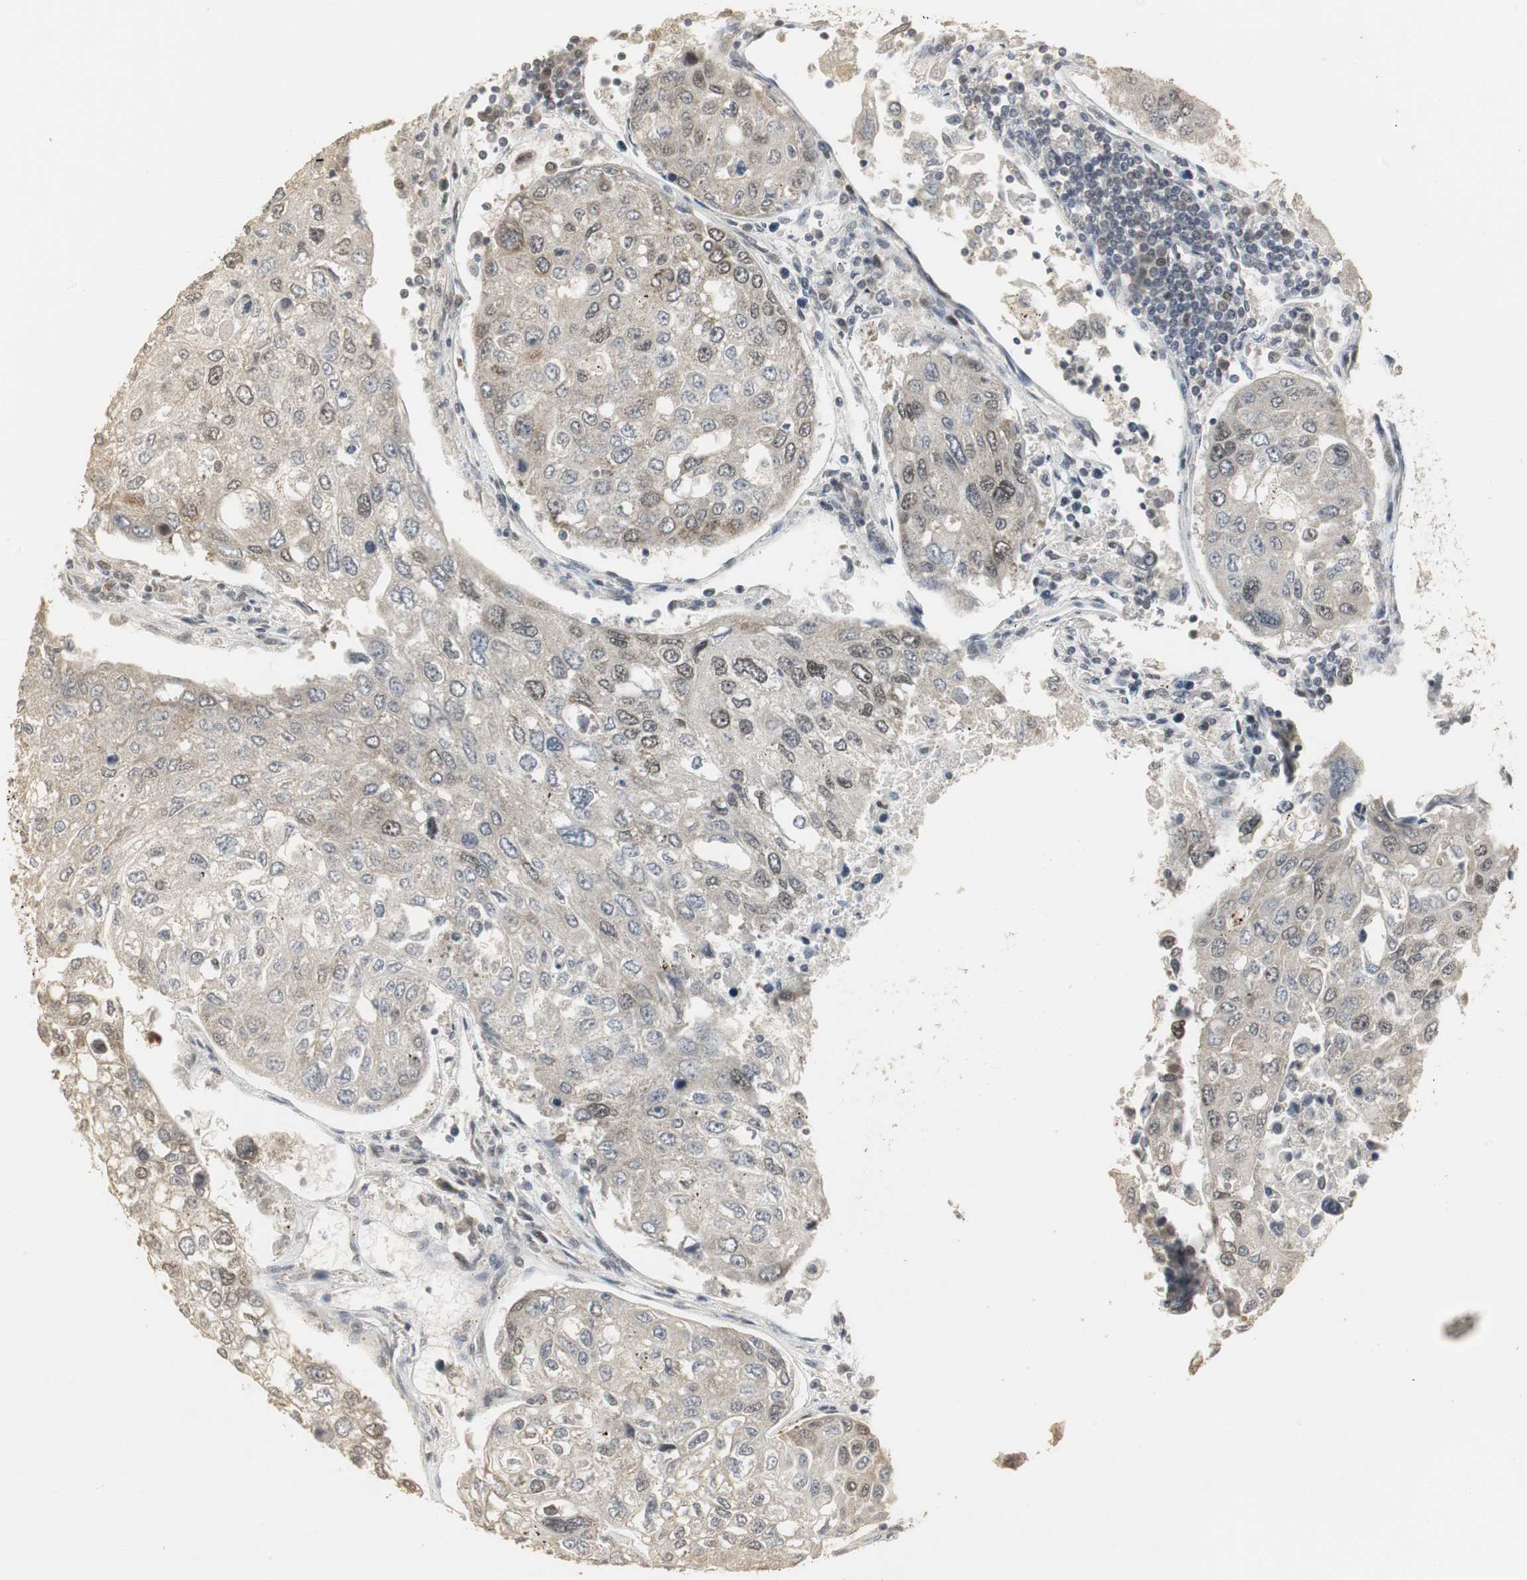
{"staining": {"intensity": "weak", "quantity": "<25%", "location": "cytoplasmic/membranous,nuclear"}, "tissue": "urothelial cancer", "cell_type": "Tumor cells", "image_type": "cancer", "snomed": [{"axis": "morphology", "description": "Urothelial carcinoma, High grade"}, {"axis": "topography", "description": "Lymph node"}, {"axis": "topography", "description": "Urinary bladder"}], "caption": "This is a photomicrograph of immunohistochemistry staining of urothelial cancer, which shows no staining in tumor cells. (DAB (3,3'-diaminobenzidine) immunohistochemistry (IHC) with hematoxylin counter stain).", "gene": "ELOA", "patient": {"sex": "male", "age": 51}}